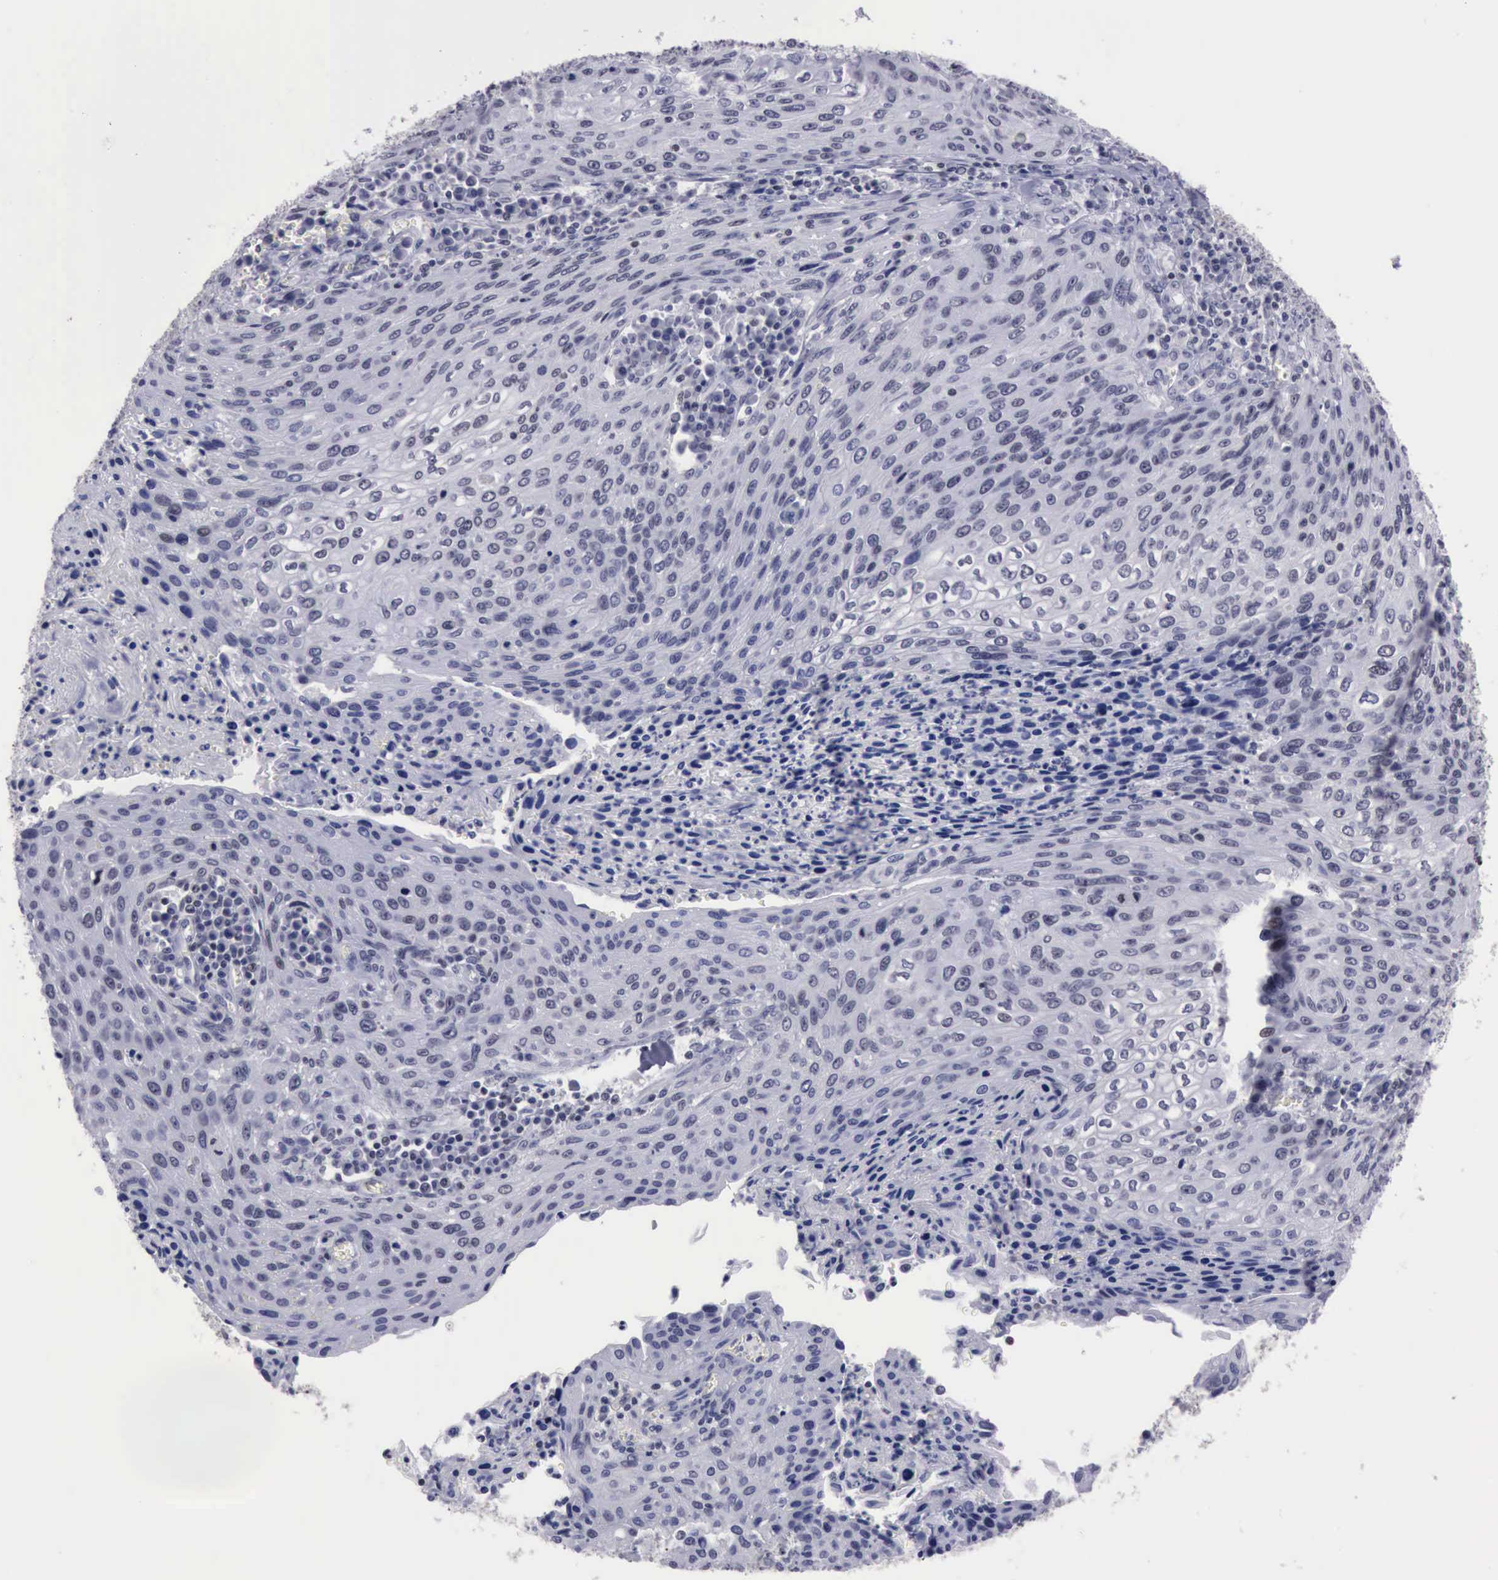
{"staining": {"intensity": "negative", "quantity": "none", "location": "none"}, "tissue": "cervical cancer", "cell_type": "Tumor cells", "image_type": "cancer", "snomed": [{"axis": "morphology", "description": "Squamous cell carcinoma, NOS"}, {"axis": "topography", "description": "Cervix"}], "caption": "Cervical squamous cell carcinoma stained for a protein using immunohistochemistry reveals no staining tumor cells.", "gene": "YY1", "patient": {"sex": "female", "age": 32}}